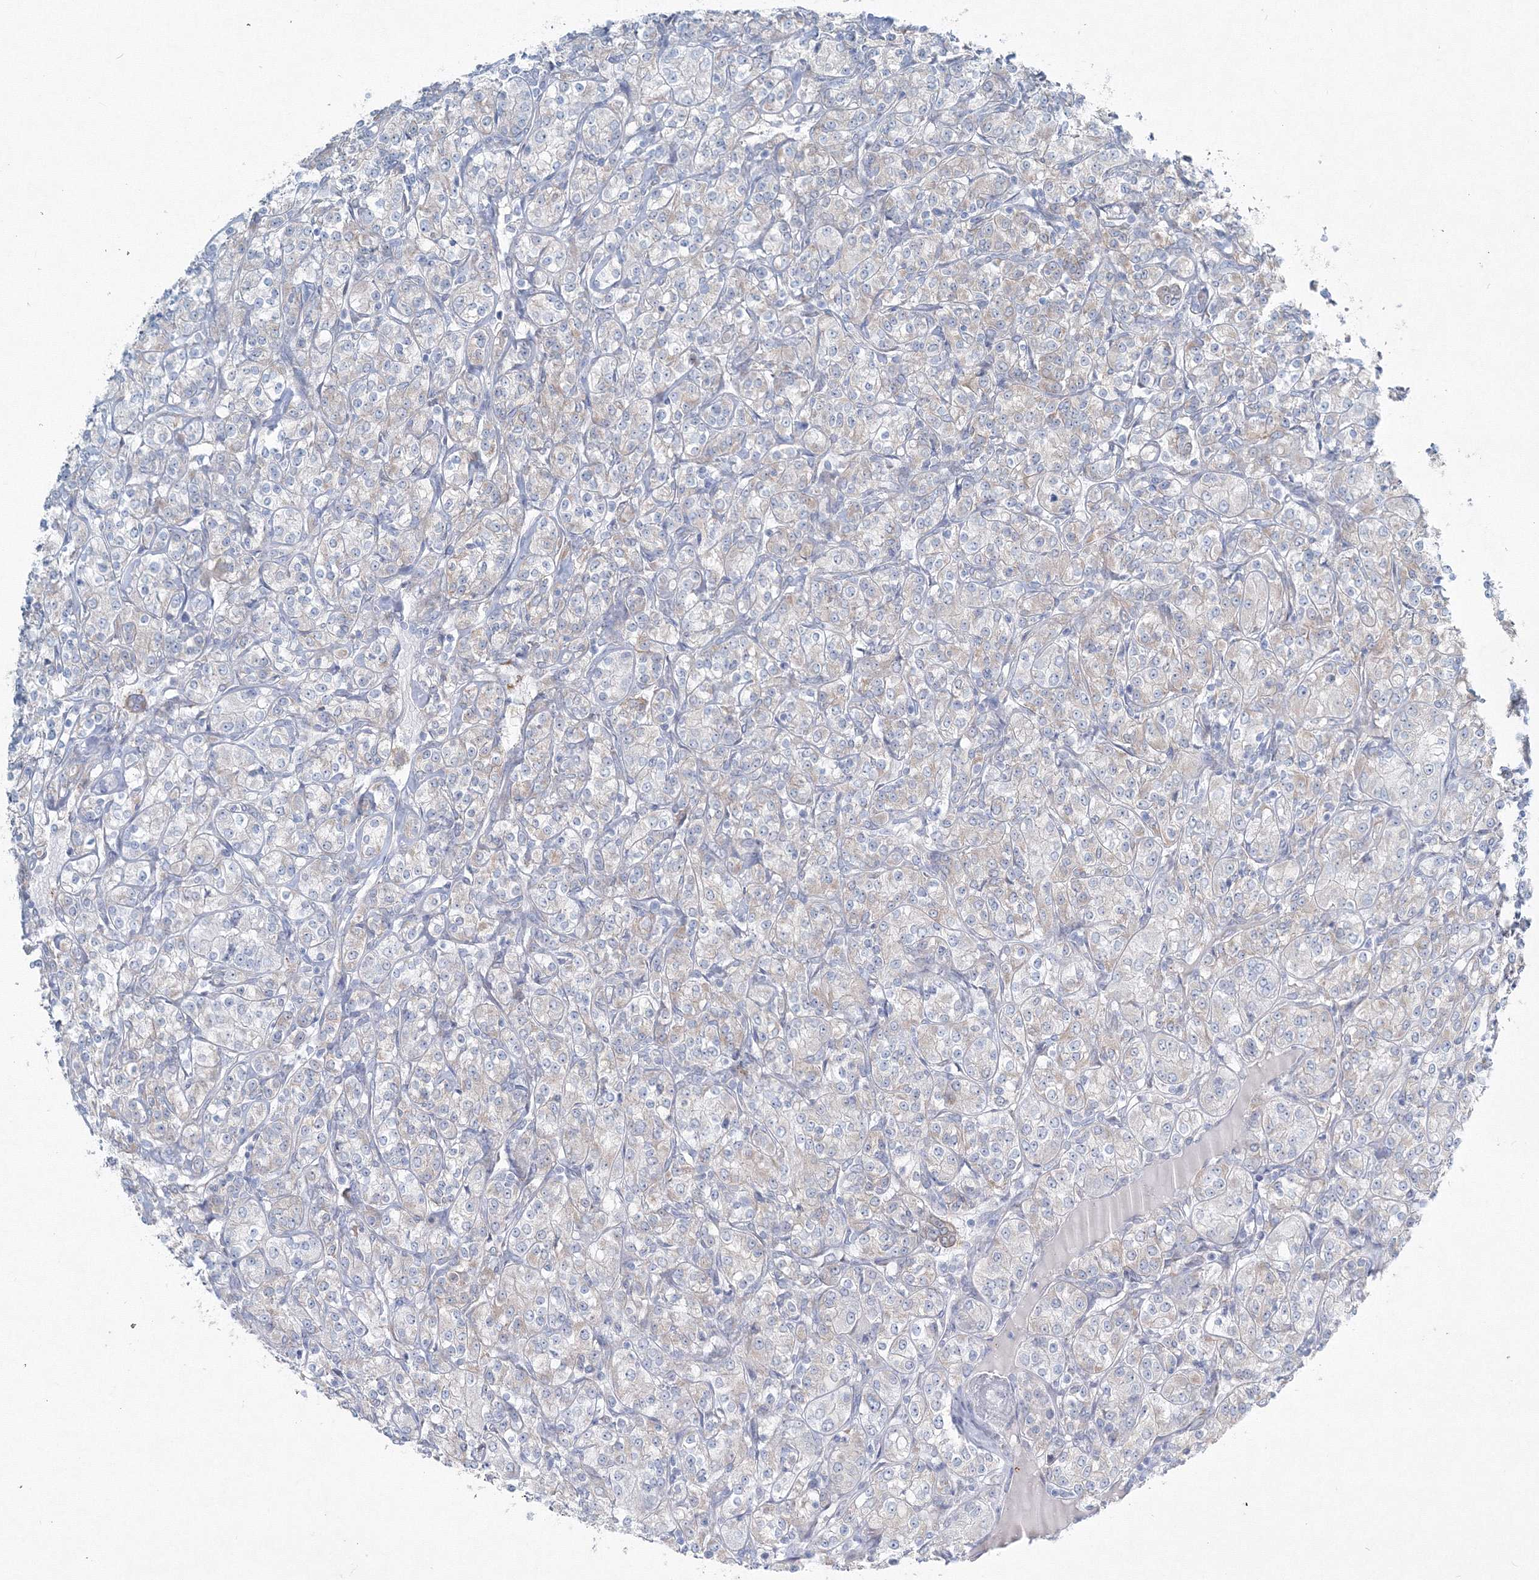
{"staining": {"intensity": "weak", "quantity": "<25%", "location": "cytoplasmic/membranous"}, "tissue": "renal cancer", "cell_type": "Tumor cells", "image_type": "cancer", "snomed": [{"axis": "morphology", "description": "Adenocarcinoma, NOS"}, {"axis": "topography", "description": "Kidney"}], "caption": "Human renal cancer (adenocarcinoma) stained for a protein using immunohistochemistry (IHC) reveals no staining in tumor cells.", "gene": "RCN1", "patient": {"sex": "male", "age": 77}}